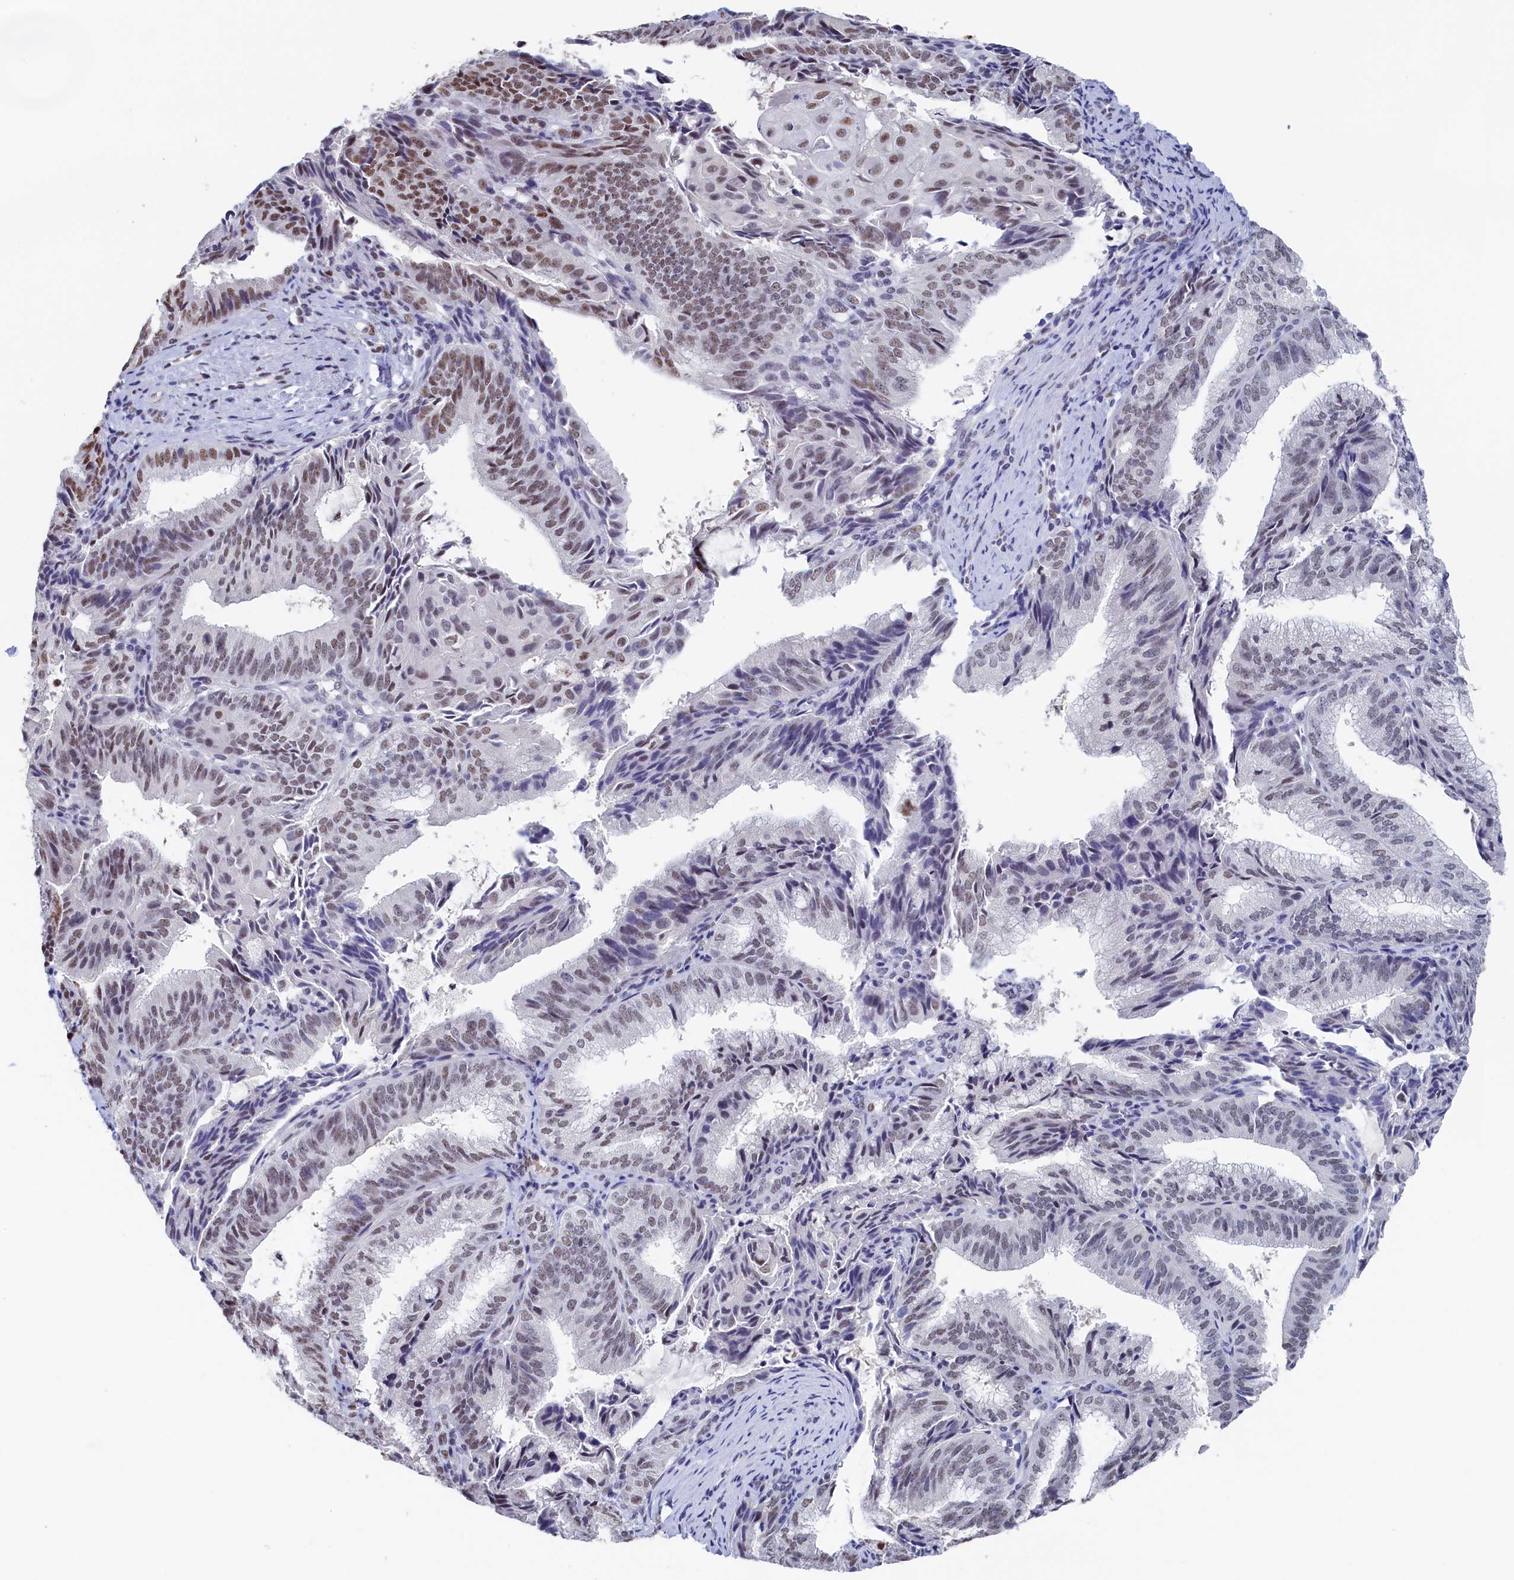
{"staining": {"intensity": "moderate", "quantity": "25%-75%", "location": "nuclear"}, "tissue": "endometrial cancer", "cell_type": "Tumor cells", "image_type": "cancer", "snomed": [{"axis": "morphology", "description": "Adenocarcinoma, NOS"}, {"axis": "topography", "description": "Endometrium"}], "caption": "Immunohistochemical staining of human endometrial cancer (adenocarcinoma) displays medium levels of moderate nuclear staining in about 25%-75% of tumor cells.", "gene": "MOSPD3", "patient": {"sex": "female", "age": 49}}